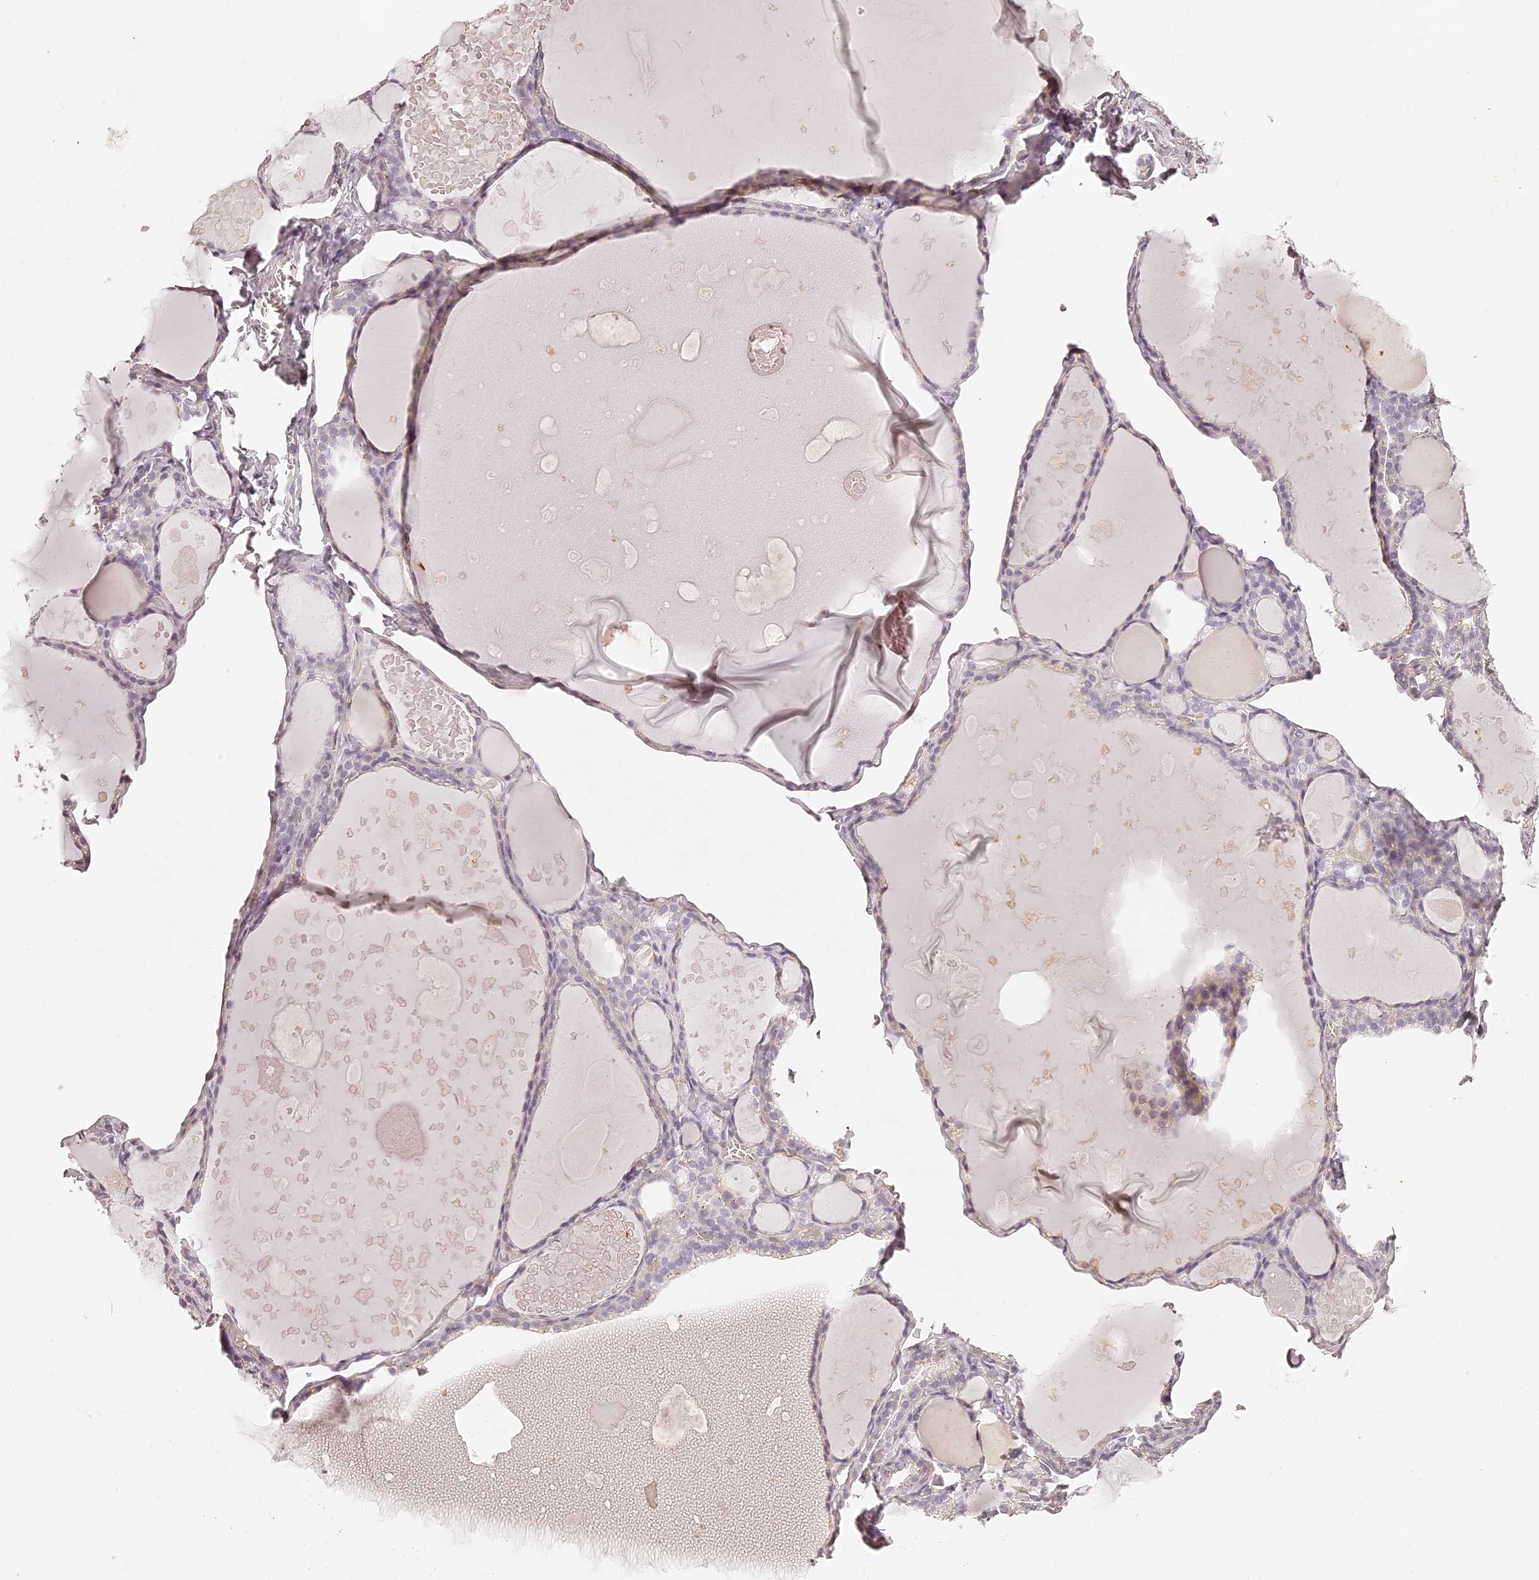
{"staining": {"intensity": "negative", "quantity": "none", "location": "none"}, "tissue": "thyroid gland", "cell_type": "Glandular cells", "image_type": "normal", "snomed": [{"axis": "morphology", "description": "Normal tissue, NOS"}, {"axis": "topography", "description": "Thyroid gland"}], "caption": "IHC micrograph of benign thyroid gland stained for a protein (brown), which exhibits no positivity in glandular cells. Nuclei are stained in blue.", "gene": "ELAPOR1", "patient": {"sex": "male", "age": 56}}